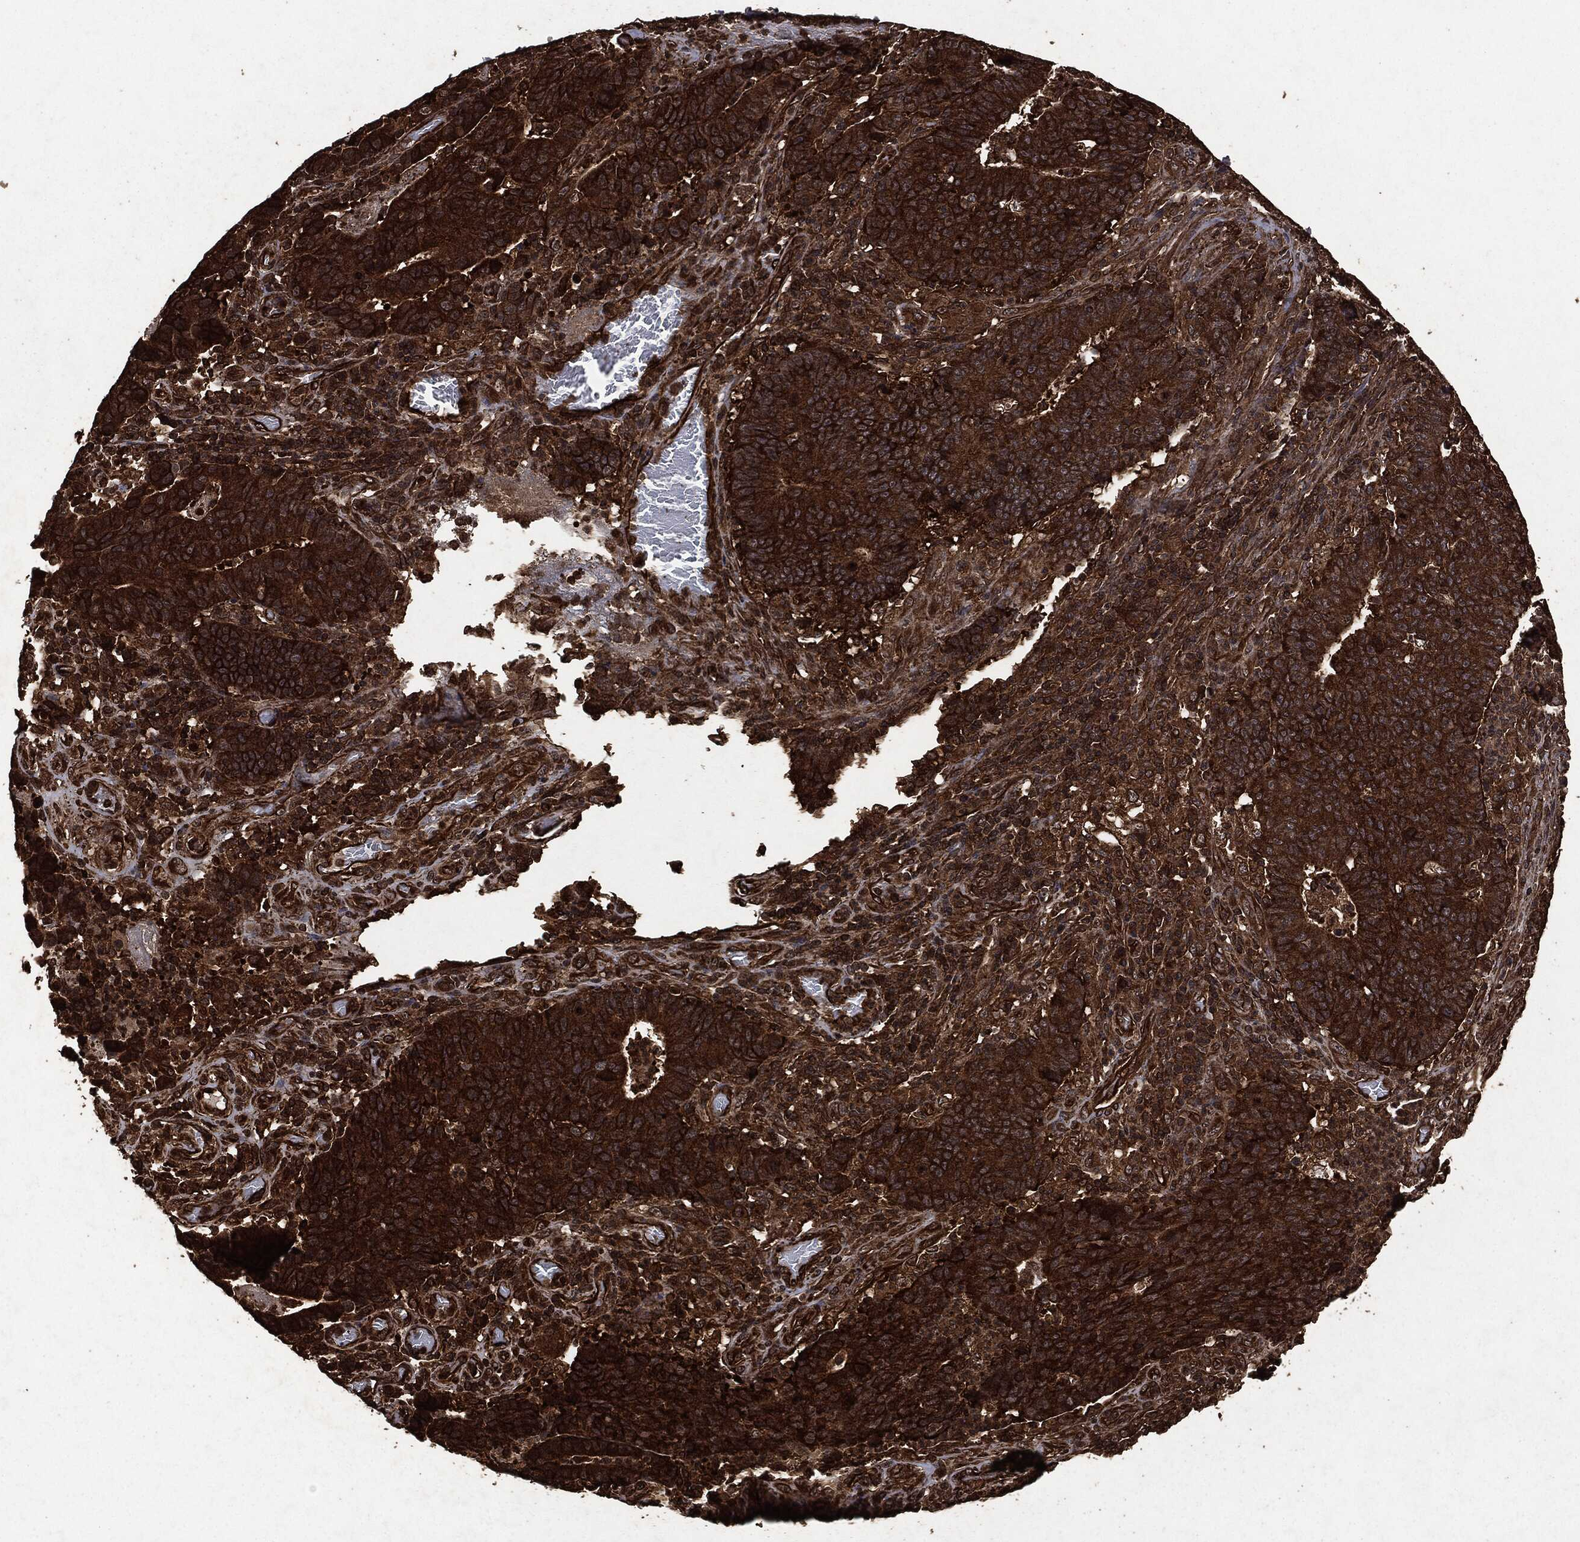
{"staining": {"intensity": "strong", "quantity": ">75%", "location": "cytoplasmic/membranous"}, "tissue": "colorectal cancer", "cell_type": "Tumor cells", "image_type": "cancer", "snomed": [{"axis": "morphology", "description": "Adenocarcinoma, NOS"}, {"axis": "topography", "description": "Colon"}], "caption": "Immunohistochemistry (IHC) of human colorectal cancer reveals high levels of strong cytoplasmic/membranous staining in about >75% of tumor cells. Immunohistochemistry (IHC) stains the protein of interest in brown and the nuclei are stained blue.", "gene": "HRAS", "patient": {"sex": "female", "age": 75}}